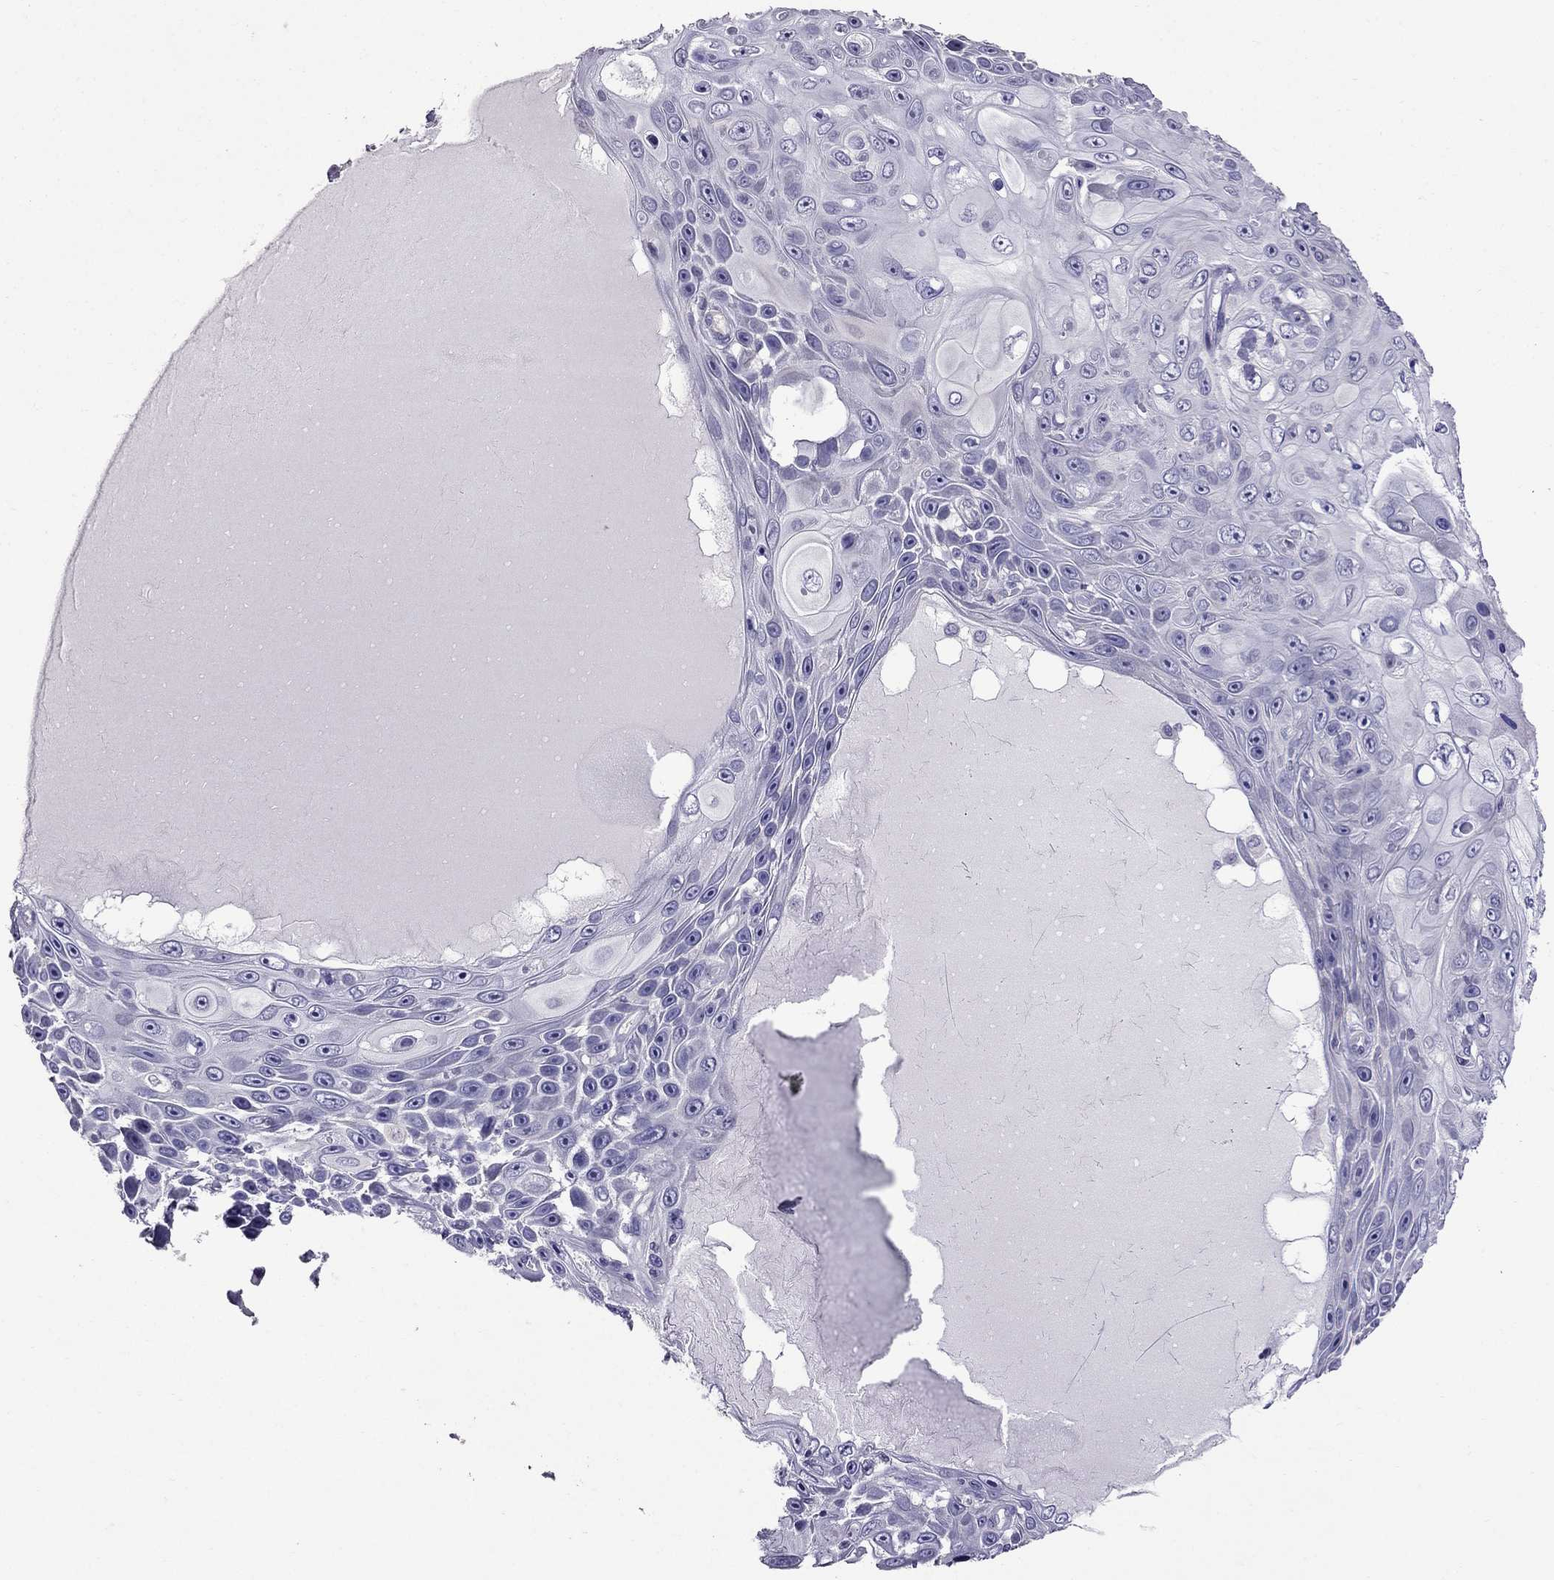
{"staining": {"intensity": "negative", "quantity": "none", "location": "none"}, "tissue": "skin cancer", "cell_type": "Tumor cells", "image_type": "cancer", "snomed": [{"axis": "morphology", "description": "Squamous cell carcinoma, NOS"}, {"axis": "topography", "description": "Skin"}], "caption": "IHC micrograph of human skin cancer stained for a protein (brown), which exhibits no staining in tumor cells.", "gene": "OXCT2", "patient": {"sex": "male", "age": 82}}